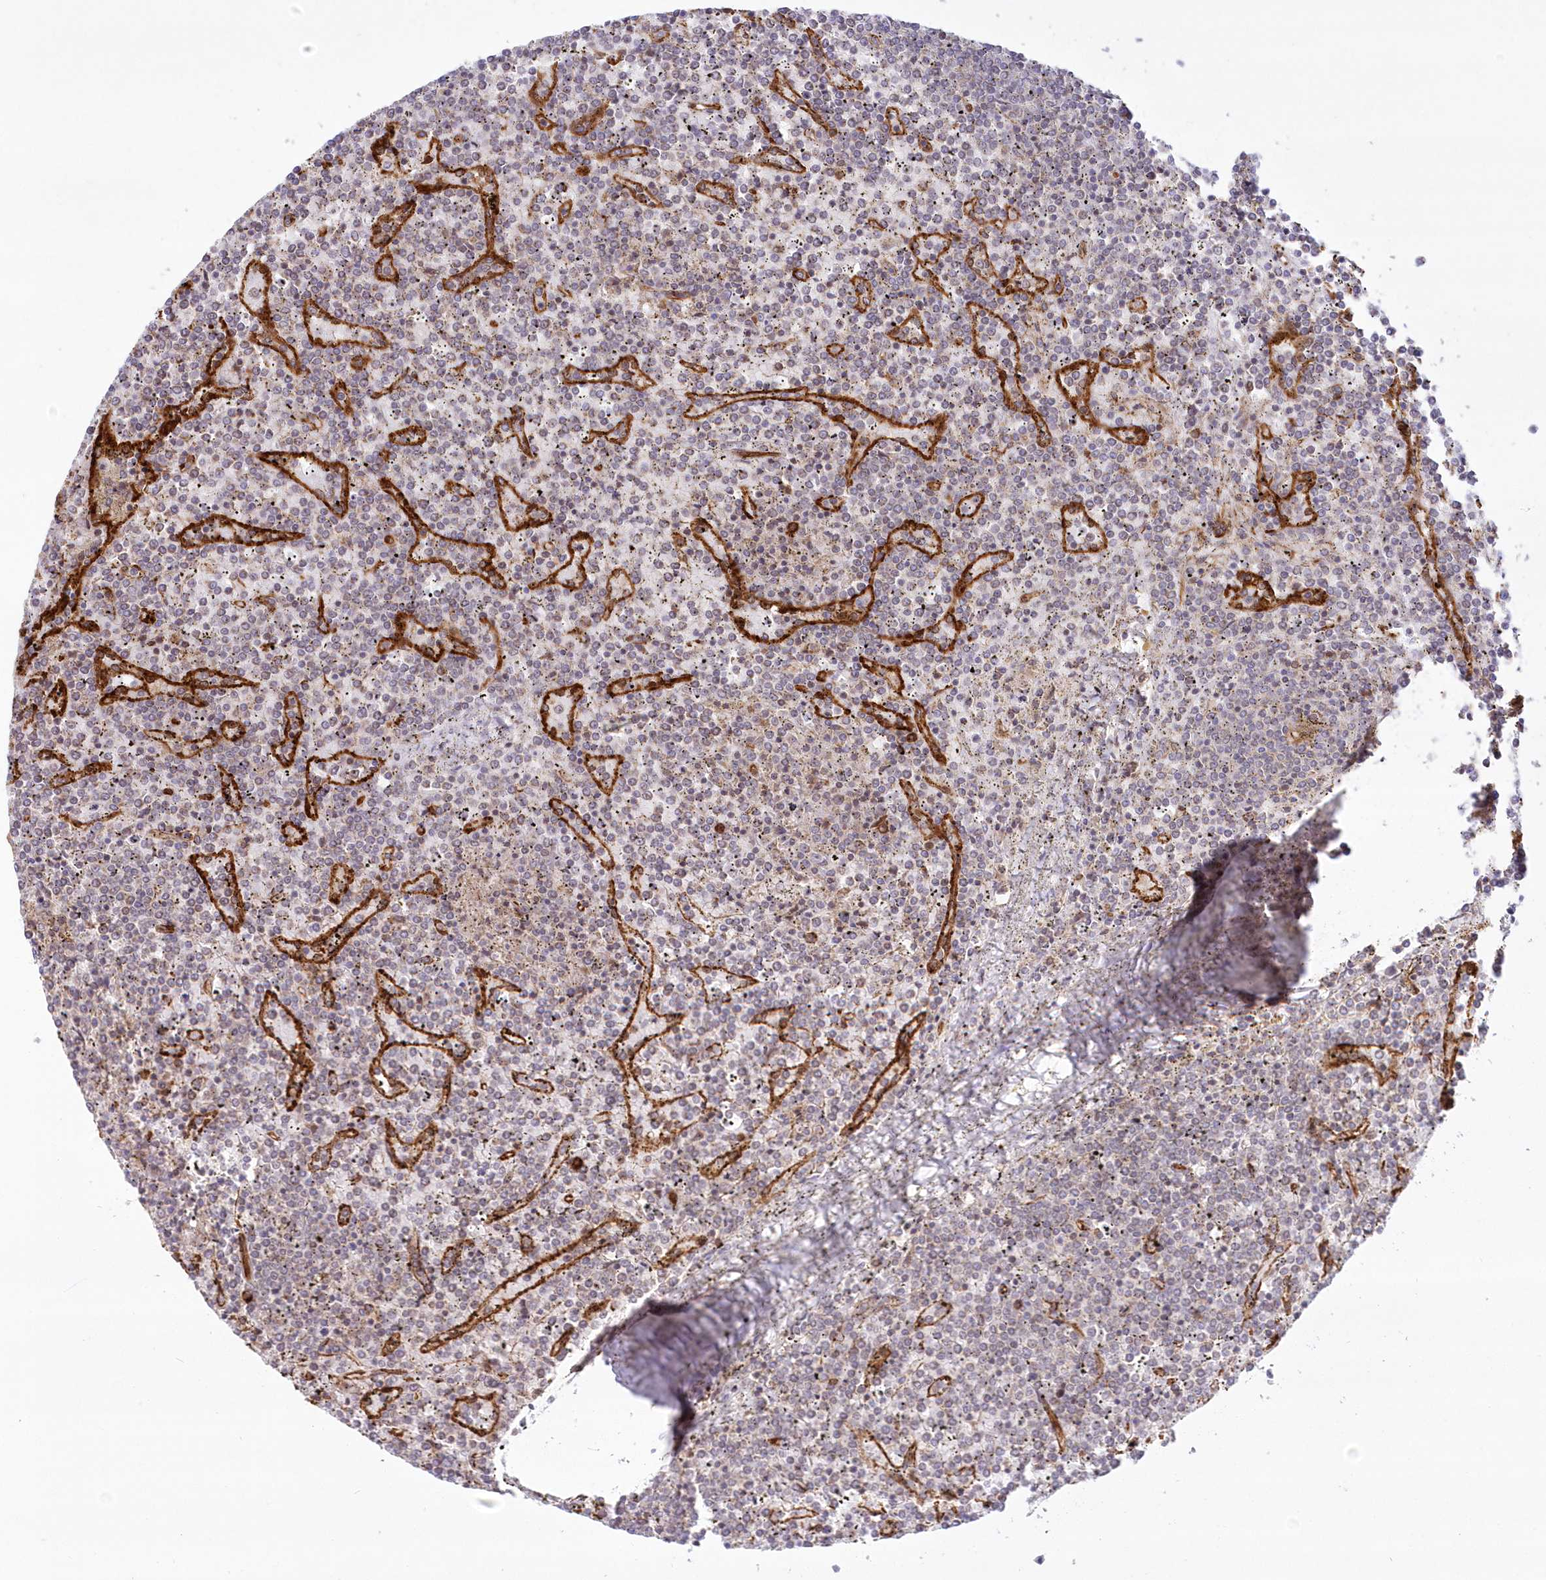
{"staining": {"intensity": "negative", "quantity": "none", "location": "none"}, "tissue": "lymphoma", "cell_type": "Tumor cells", "image_type": "cancer", "snomed": [{"axis": "morphology", "description": "Malignant lymphoma, non-Hodgkin's type, Low grade"}, {"axis": "topography", "description": "Spleen"}], "caption": "Tumor cells show no significant protein staining in lymphoma.", "gene": "AFAP1L2", "patient": {"sex": "female", "age": 19}}